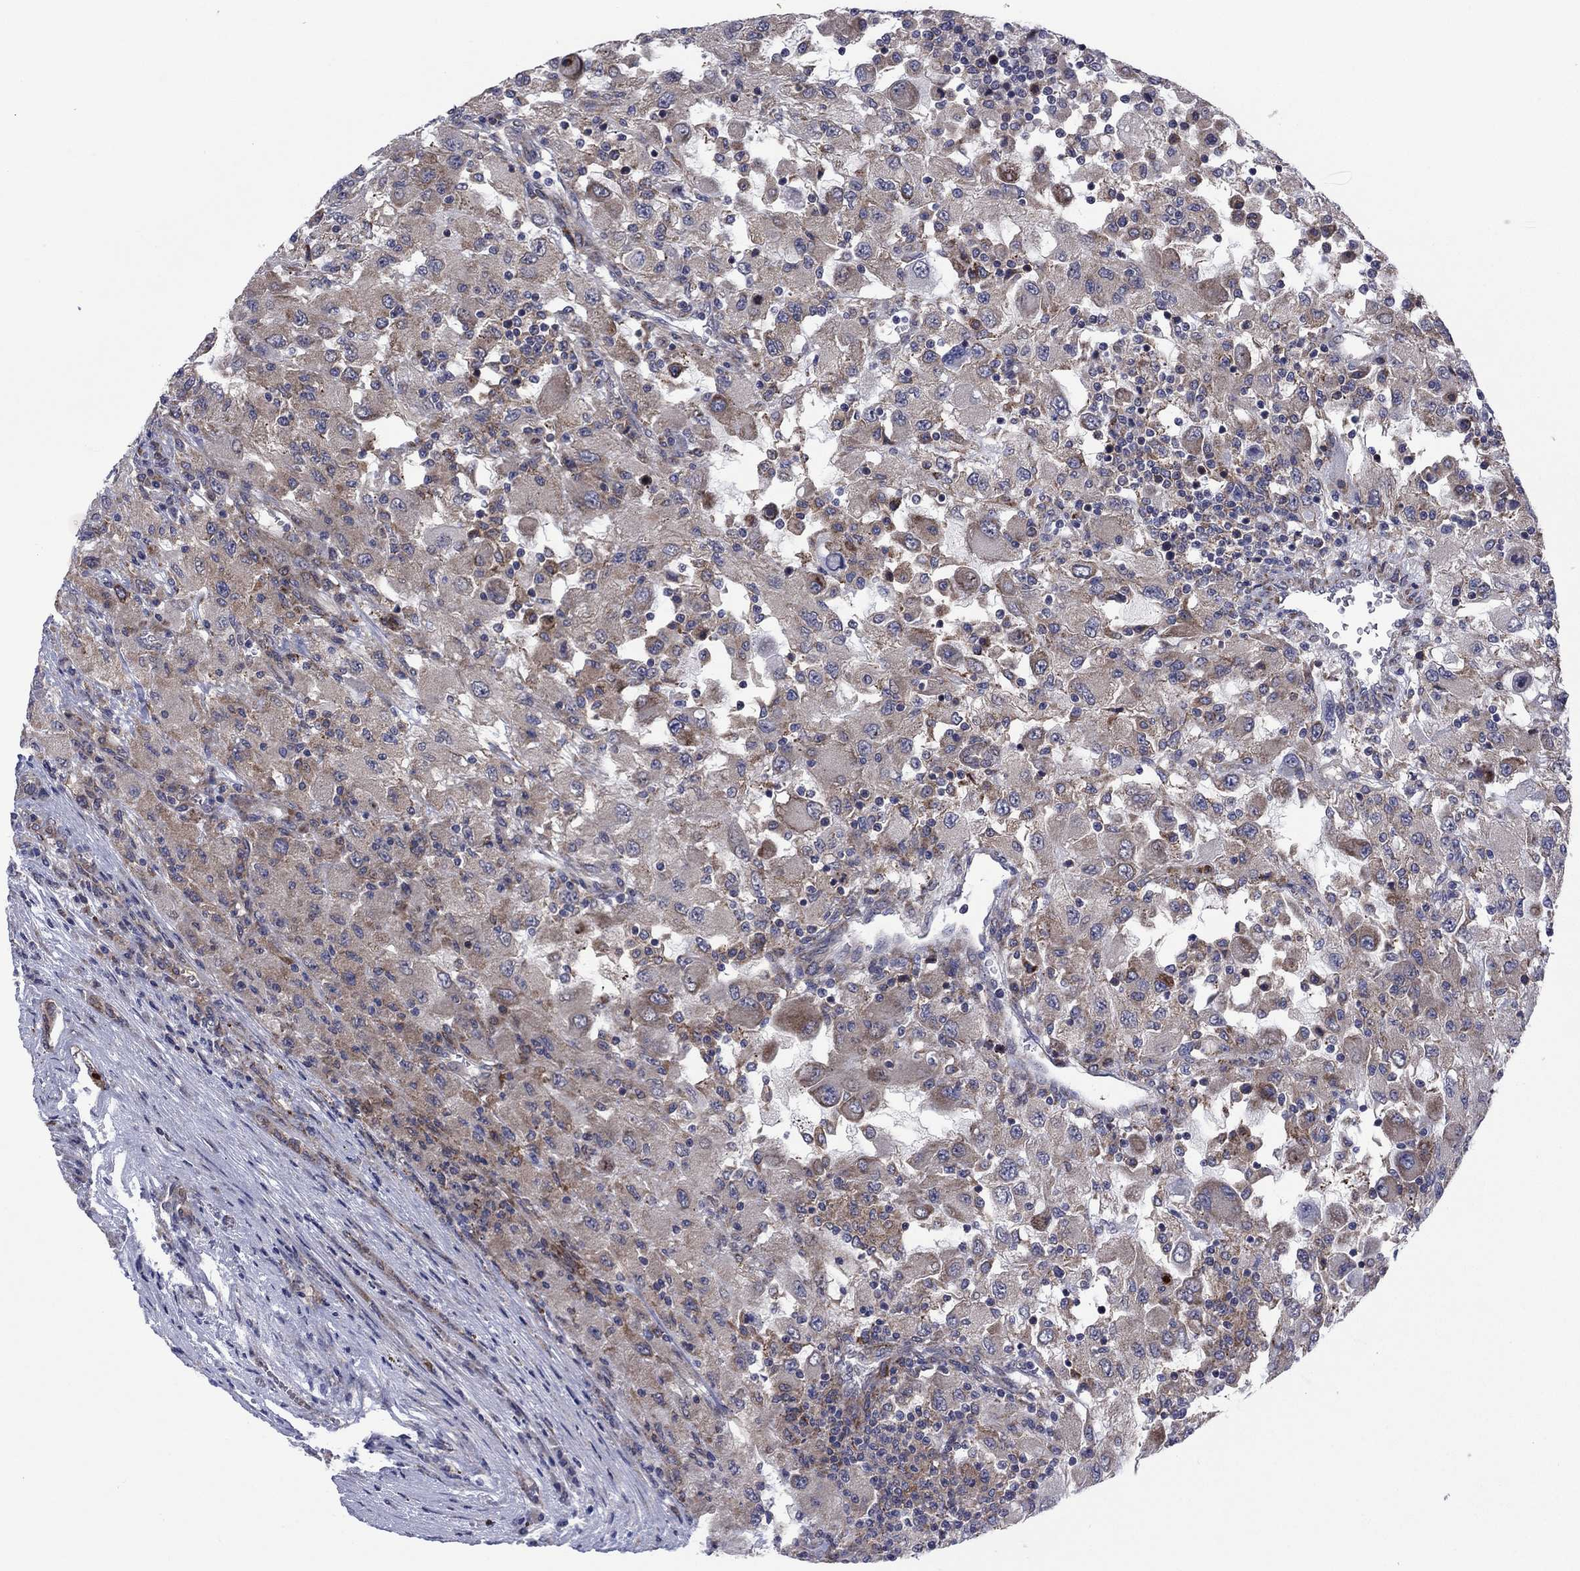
{"staining": {"intensity": "moderate", "quantity": "<25%", "location": "cytoplasmic/membranous"}, "tissue": "renal cancer", "cell_type": "Tumor cells", "image_type": "cancer", "snomed": [{"axis": "morphology", "description": "Adenocarcinoma, NOS"}, {"axis": "topography", "description": "Kidney"}], "caption": "Brown immunohistochemical staining in renal cancer shows moderate cytoplasmic/membranous expression in about <25% of tumor cells.", "gene": "GPR155", "patient": {"sex": "female", "age": 67}}